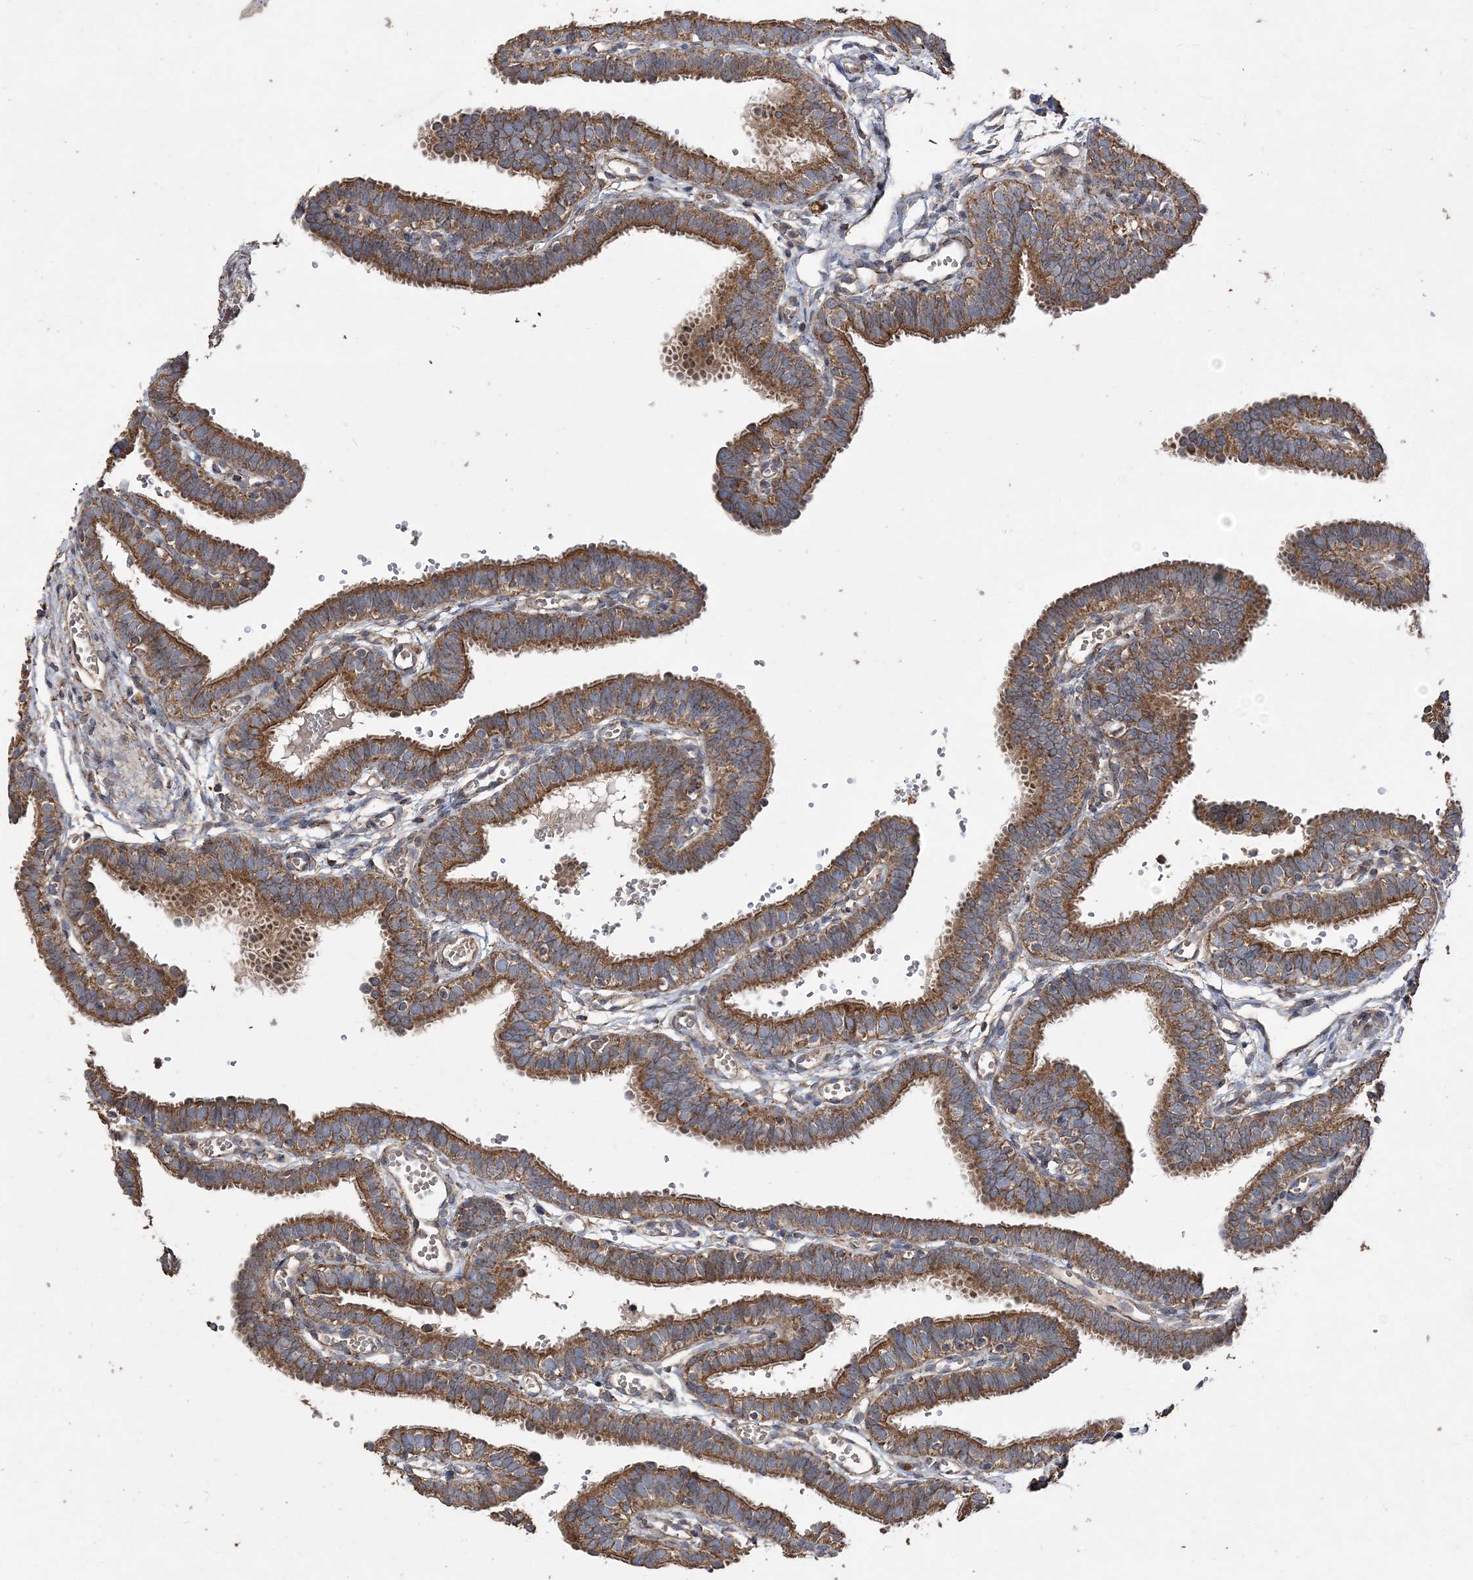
{"staining": {"intensity": "moderate", "quantity": ">75%", "location": "cytoplasmic/membranous"}, "tissue": "fallopian tube", "cell_type": "Glandular cells", "image_type": "normal", "snomed": [{"axis": "morphology", "description": "Normal tissue, NOS"}, {"axis": "topography", "description": "Fallopian tube"}, {"axis": "topography", "description": "Placenta"}], "caption": "Protein staining of benign fallopian tube reveals moderate cytoplasmic/membranous positivity in about >75% of glandular cells. The staining was performed using DAB (3,3'-diaminobenzidine) to visualize the protein expression in brown, while the nuclei were stained in blue with hematoxylin (Magnification: 20x).", "gene": "POC5", "patient": {"sex": "female", "age": 34}}